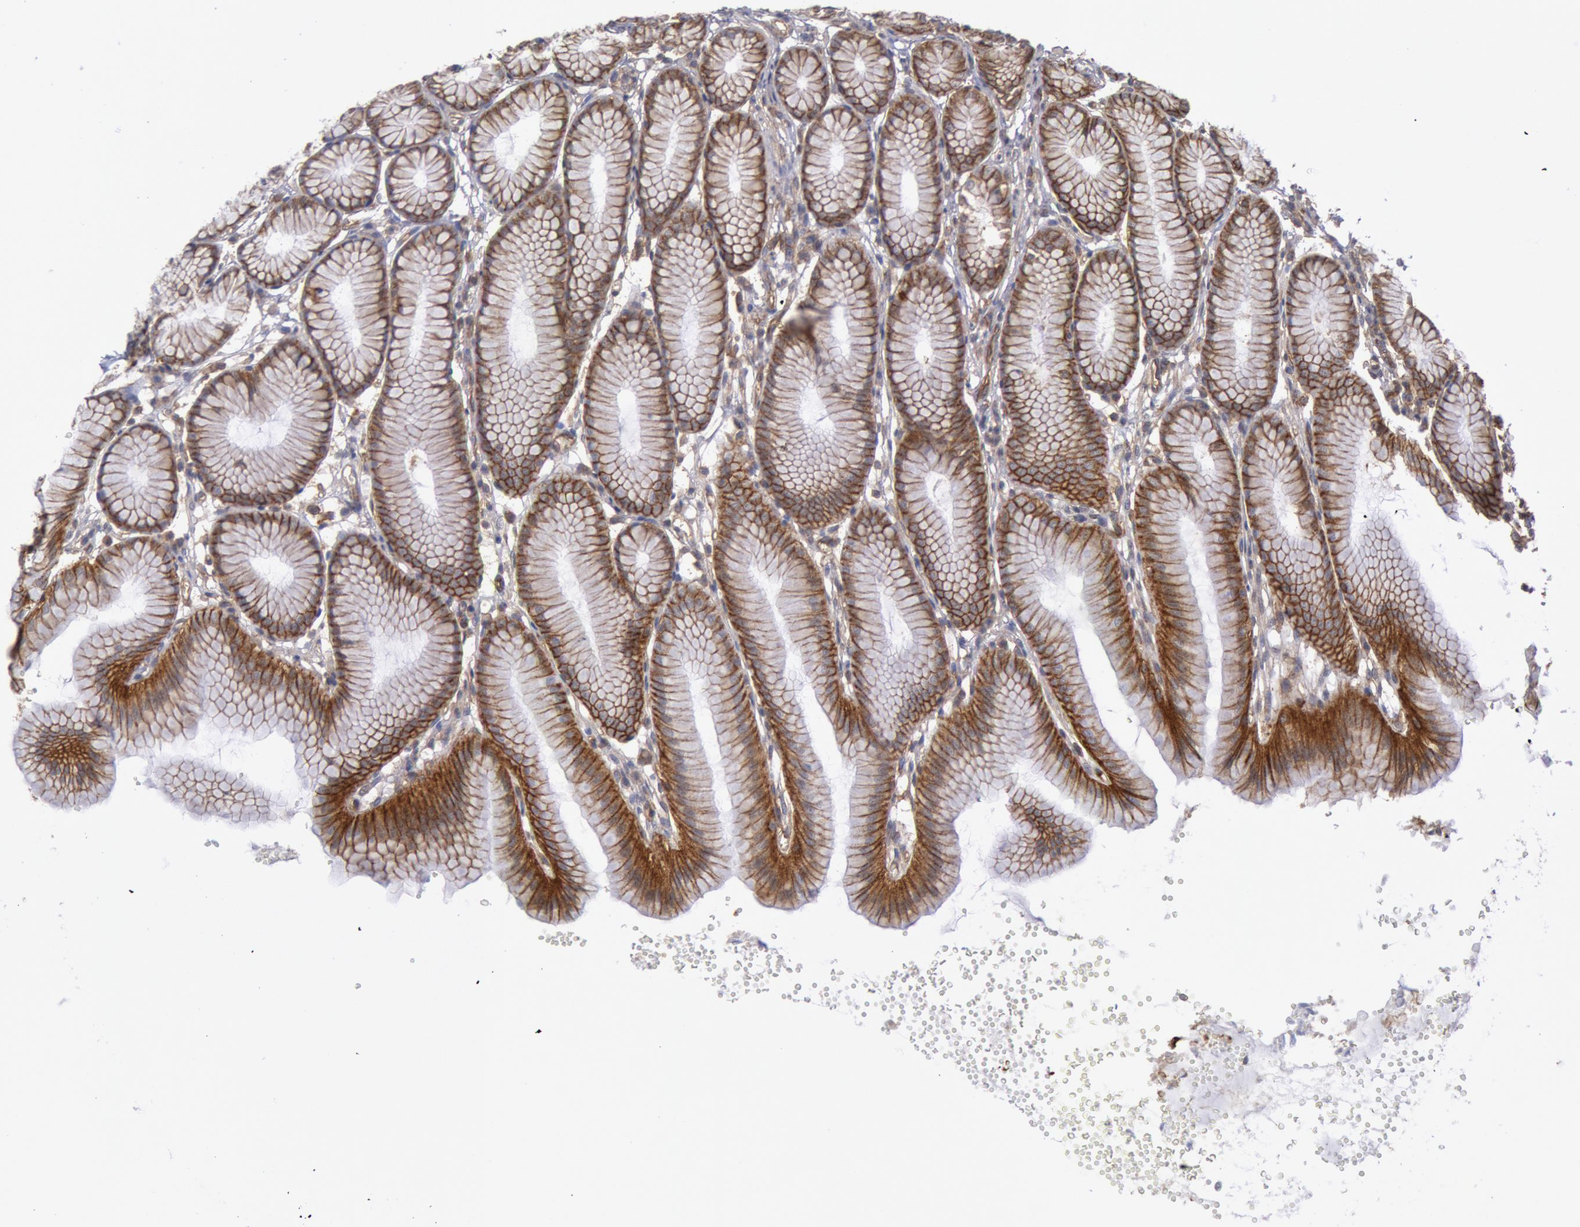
{"staining": {"intensity": "strong", "quantity": ">75%", "location": "cytoplasmic/membranous"}, "tissue": "stomach", "cell_type": "Glandular cells", "image_type": "normal", "snomed": [{"axis": "morphology", "description": "Normal tissue, NOS"}, {"axis": "topography", "description": "Stomach"}], "caption": "Immunohistochemistry micrograph of benign human stomach stained for a protein (brown), which shows high levels of strong cytoplasmic/membranous staining in approximately >75% of glandular cells.", "gene": "STX4", "patient": {"sex": "male", "age": 42}}